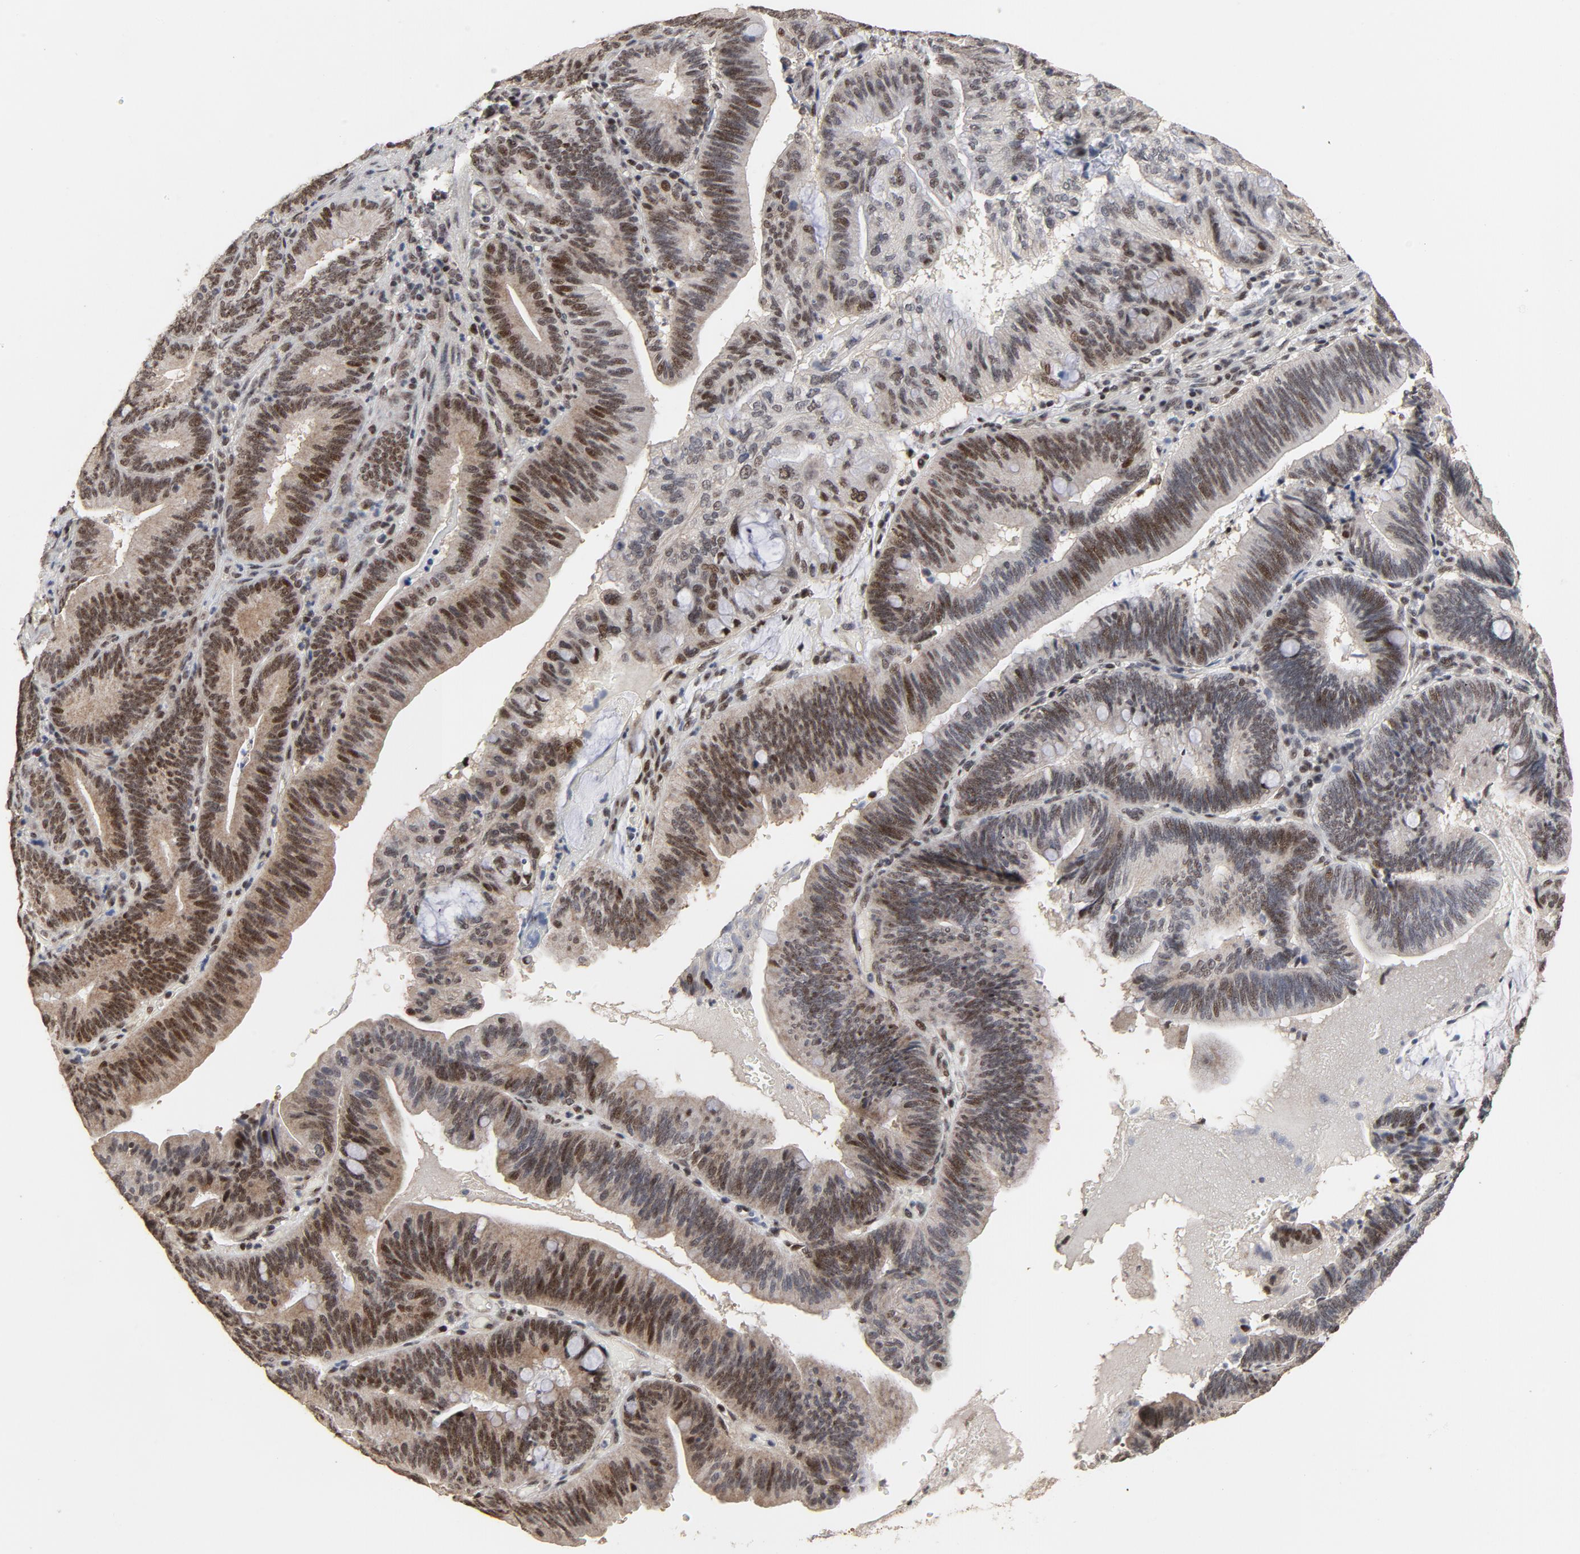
{"staining": {"intensity": "strong", "quantity": ">75%", "location": "cytoplasmic/membranous,nuclear"}, "tissue": "pancreatic cancer", "cell_type": "Tumor cells", "image_type": "cancer", "snomed": [{"axis": "morphology", "description": "Adenocarcinoma, NOS"}, {"axis": "topography", "description": "Pancreas"}], "caption": "The immunohistochemical stain highlights strong cytoplasmic/membranous and nuclear expression in tumor cells of pancreatic cancer tissue.", "gene": "TP53RK", "patient": {"sex": "male", "age": 82}}